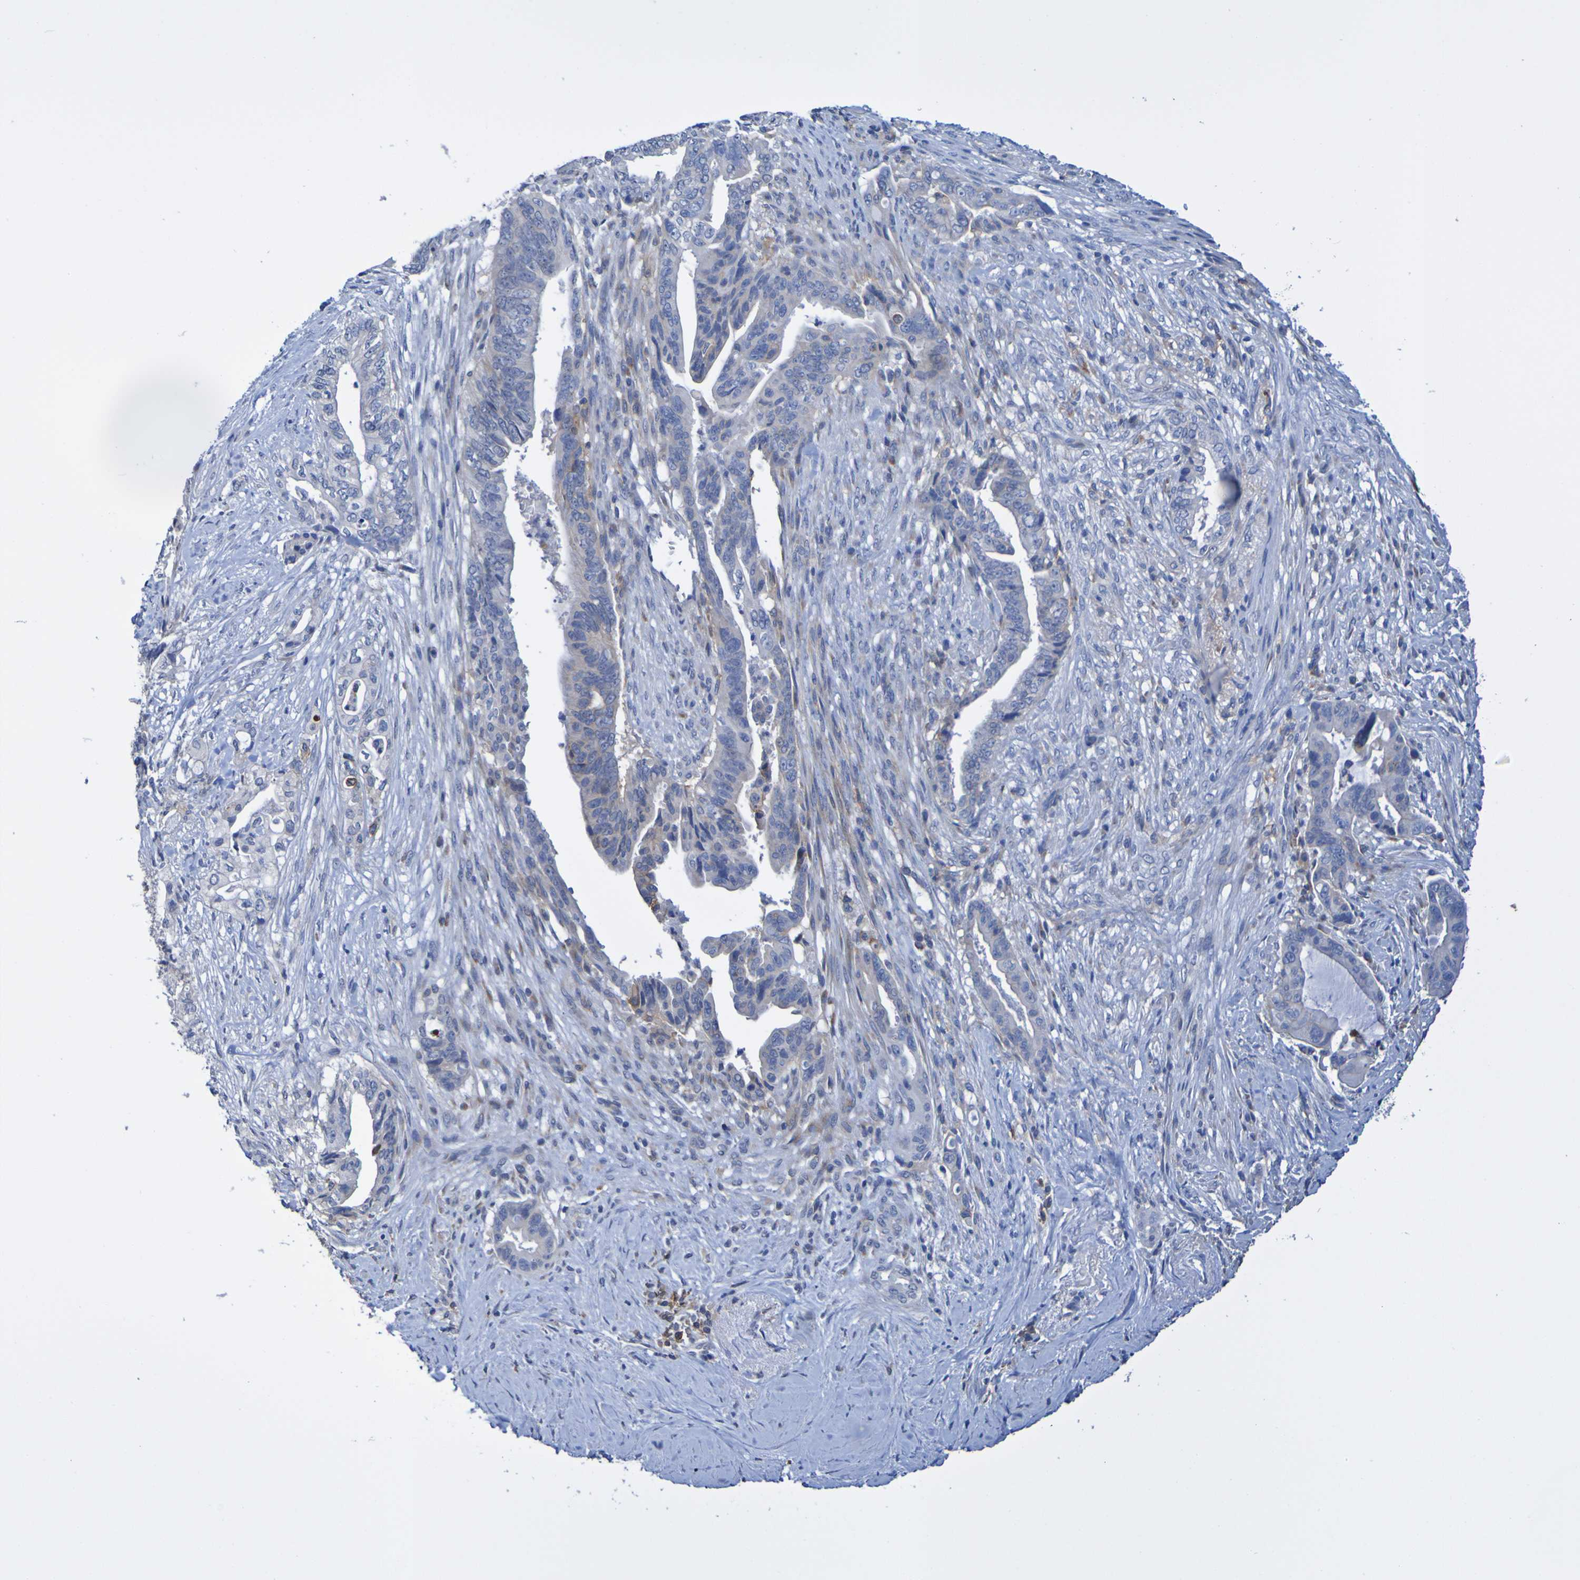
{"staining": {"intensity": "negative", "quantity": "none", "location": "none"}, "tissue": "pancreatic cancer", "cell_type": "Tumor cells", "image_type": "cancer", "snomed": [{"axis": "morphology", "description": "Adenocarcinoma, NOS"}, {"axis": "topography", "description": "Pancreas"}], "caption": "The histopathology image displays no staining of tumor cells in pancreatic adenocarcinoma. (DAB immunohistochemistry, high magnification).", "gene": "SLC3A2", "patient": {"sex": "male", "age": 70}}